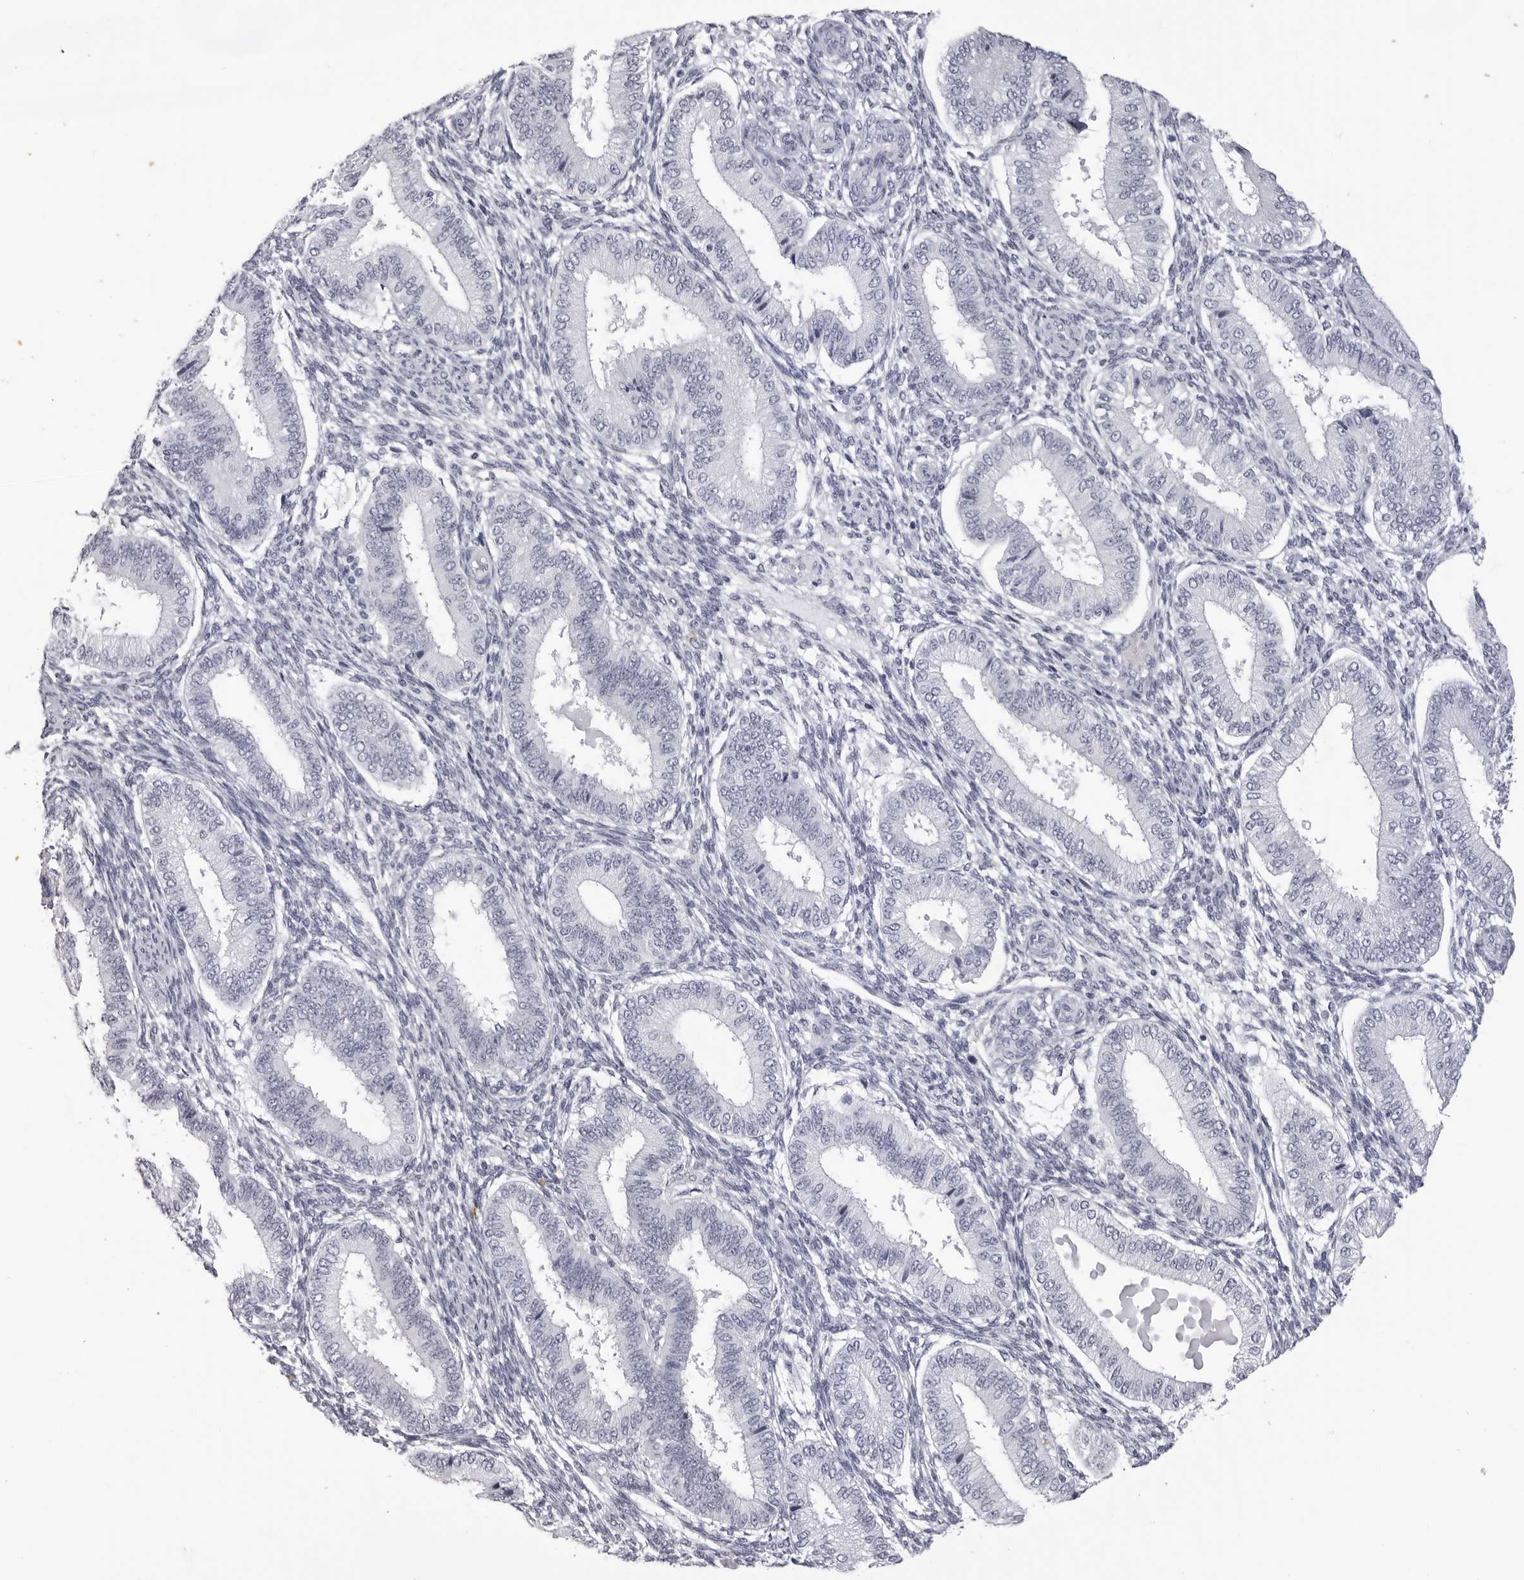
{"staining": {"intensity": "negative", "quantity": "none", "location": "none"}, "tissue": "endometrium", "cell_type": "Cells in endometrial stroma", "image_type": "normal", "snomed": [{"axis": "morphology", "description": "Normal tissue, NOS"}, {"axis": "topography", "description": "Endometrium"}], "caption": "This is an immunohistochemistry (IHC) photomicrograph of normal endometrium. There is no staining in cells in endometrial stroma.", "gene": "LGALS4", "patient": {"sex": "female", "age": 39}}